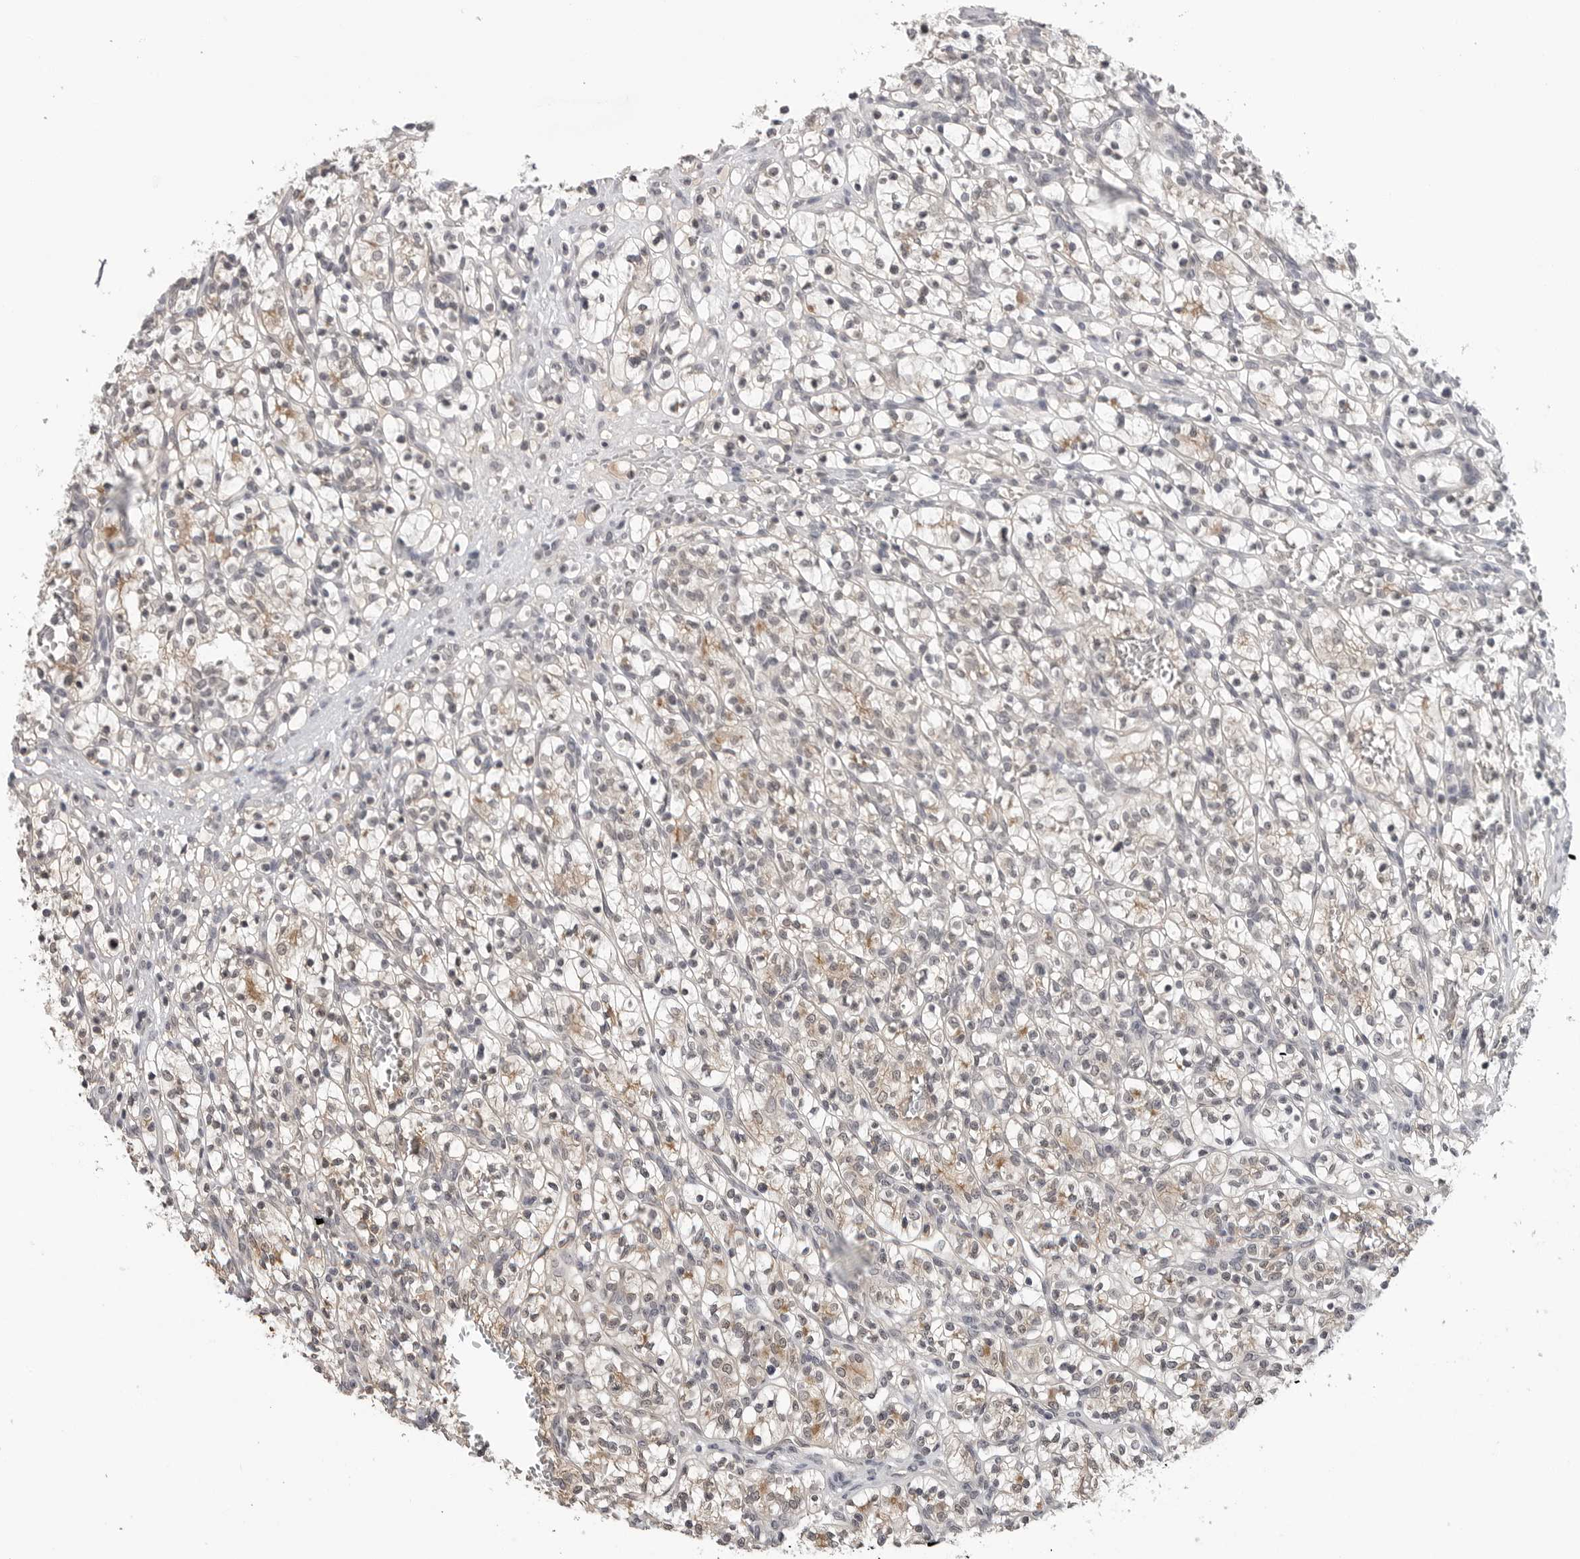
{"staining": {"intensity": "moderate", "quantity": "<25%", "location": "cytoplasmic/membranous"}, "tissue": "renal cancer", "cell_type": "Tumor cells", "image_type": "cancer", "snomed": [{"axis": "morphology", "description": "Adenocarcinoma, NOS"}, {"axis": "topography", "description": "Kidney"}], "caption": "This image shows immunohistochemistry (IHC) staining of adenocarcinoma (renal), with low moderate cytoplasmic/membranous positivity in about <25% of tumor cells.", "gene": "CDK20", "patient": {"sex": "female", "age": 57}}